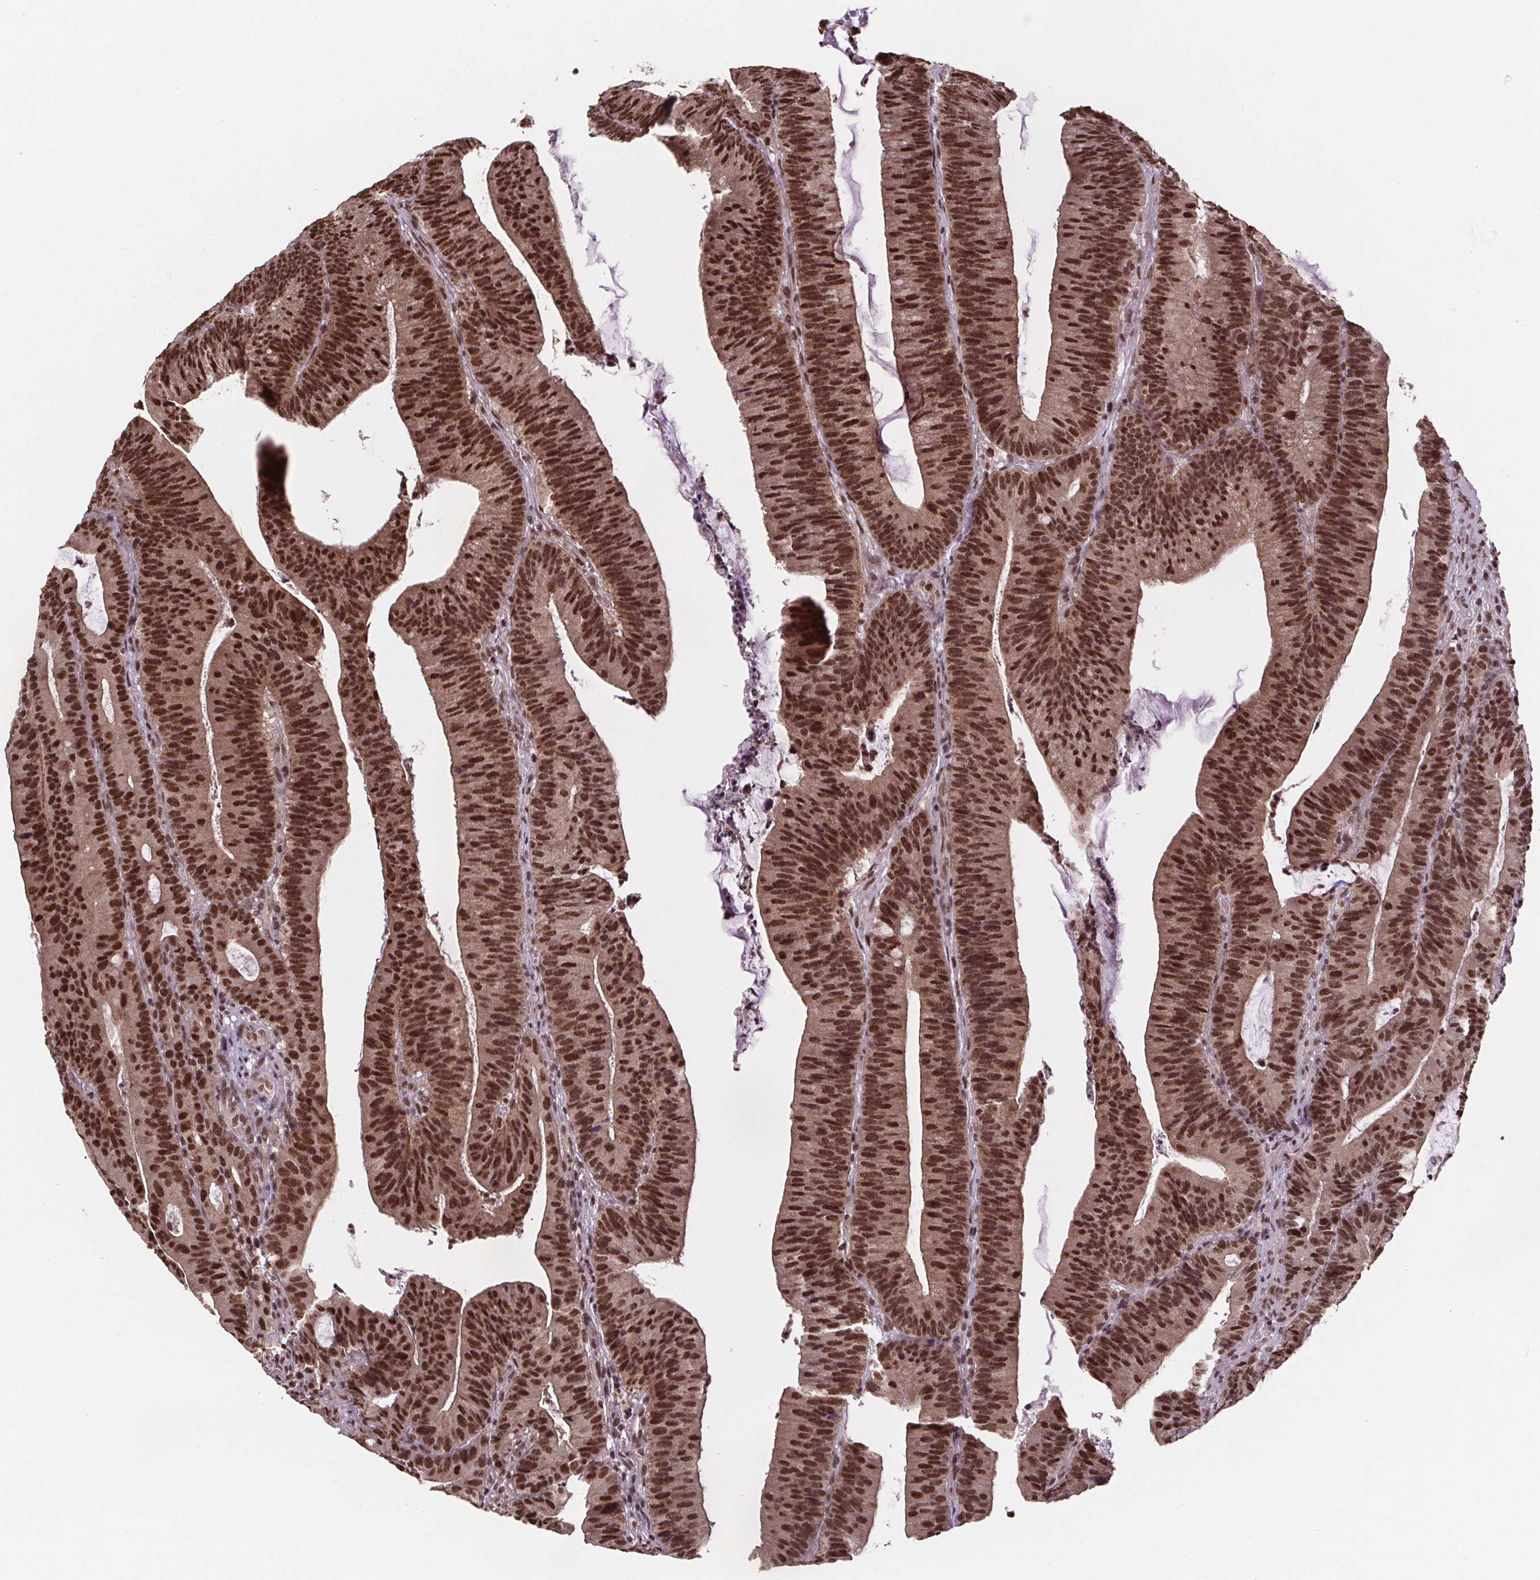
{"staining": {"intensity": "moderate", "quantity": ">75%", "location": "nuclear"}, "tissue": "colorectal cancer", "cell_type": "Tumor cells", "image_type": "cancer", "snomed": [{"axis": "morphology", "description": "Adenocarcinoma, NOS"}, {"axis": "topography", "description": "Colon"}], "caption": "Immunohistochemistry (IHC) staining of colorectal cancer, which reveals medium levels of moderate nuclear staining in about >75% of tumor cells indicating moderate nuclear protein expression. The staining was performed using DAB (brown) for protein detection and nuclei were counterstained in hematoxylin (blue).", "gene": "JARID2", "patient": {"sex": "female", "age": 78}}